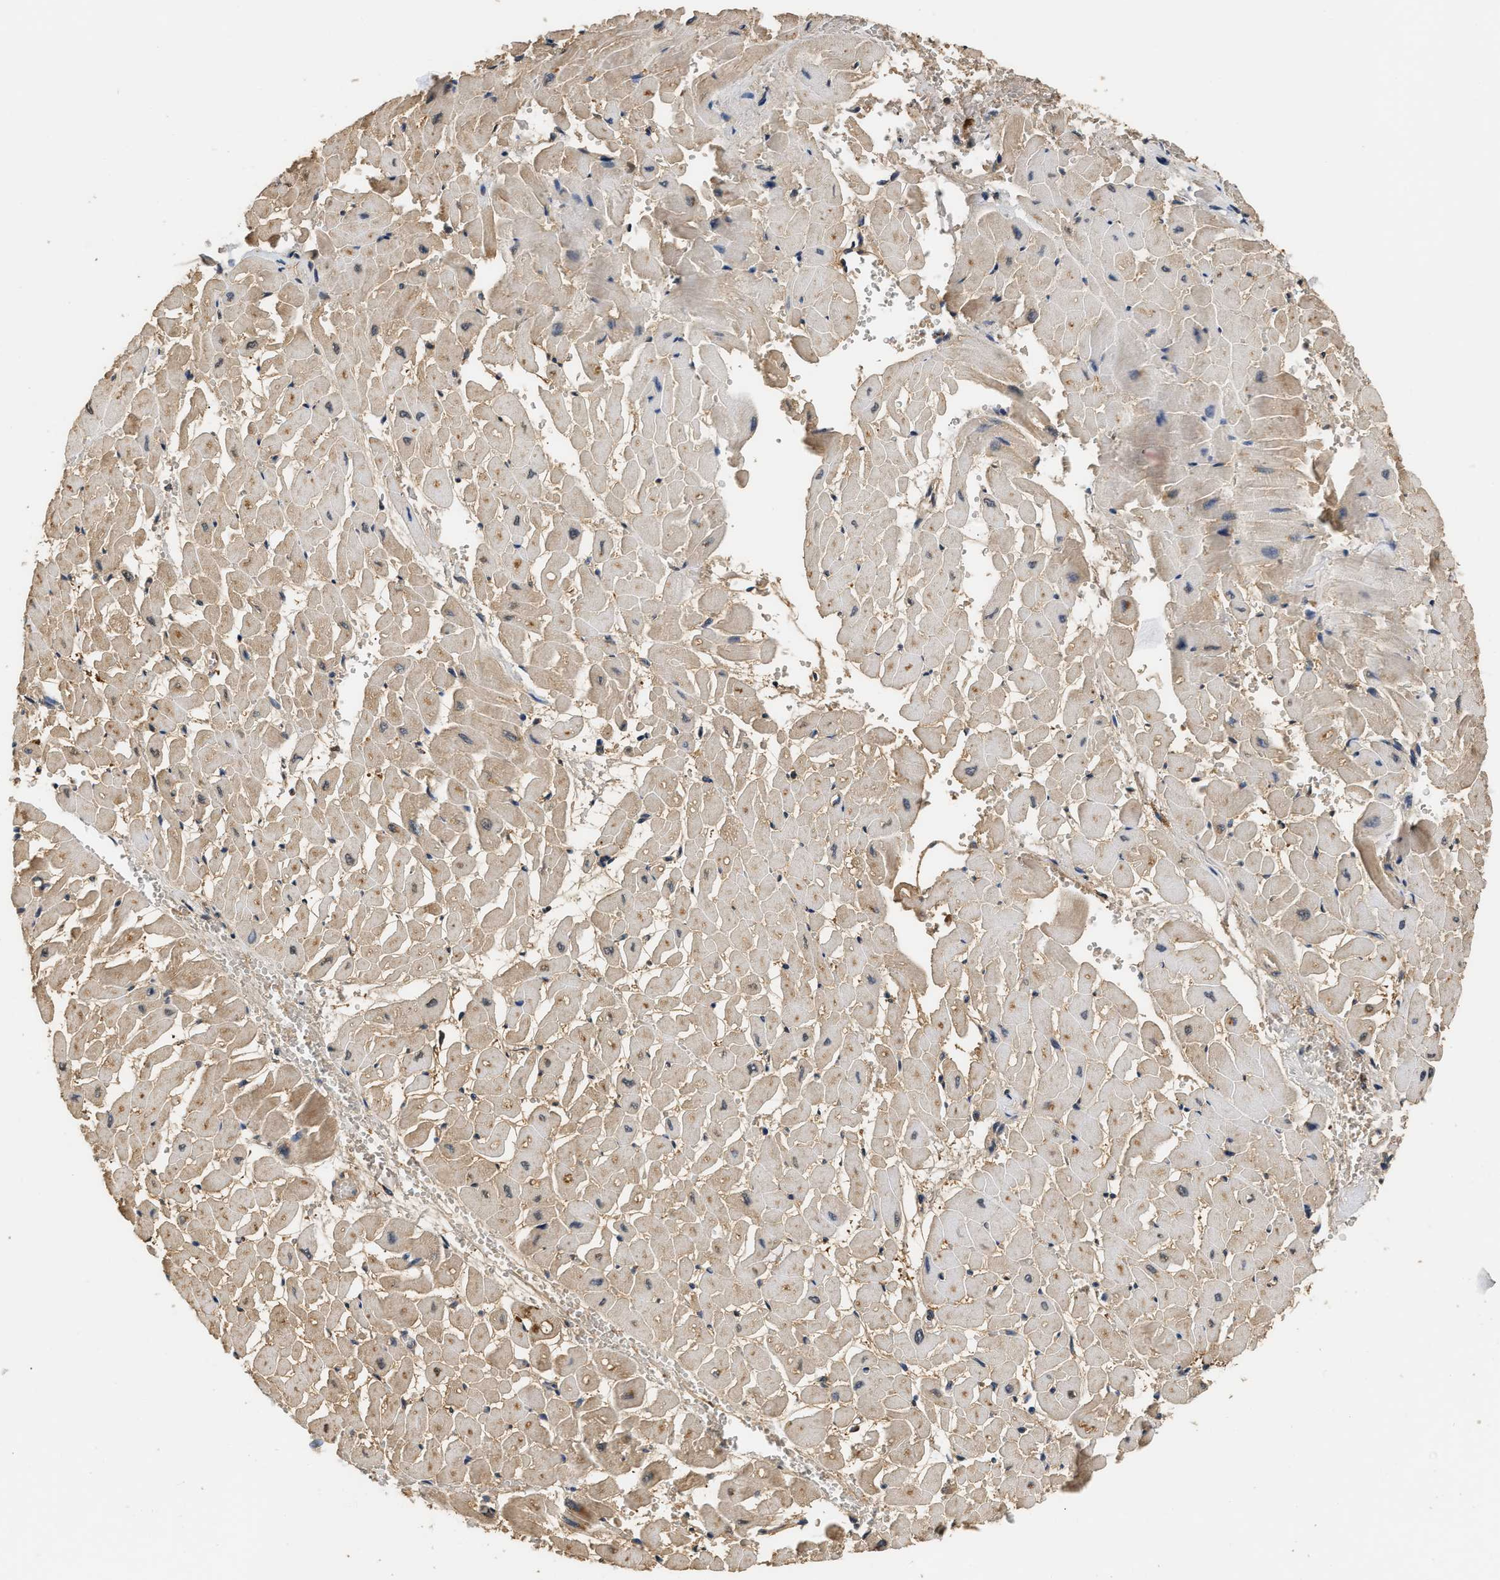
{"staining": {"intensity": "weak", "quantity": ">75%", "location": "cytoplasmic/membranous"}, "tissue": "heart muscle", "cell_type": "Cardiomyocytes", "image_type": "normal", "snomed": [{"axis": "morphology", "description": "Normal tissue, NOS"}, {"axis": "topography", "description": "Heart"}], "caption": "A high-resolution photomicrograph shows immunohistochemistry (IHC) staining of benign heart muscle, which reveals weak cytoplasmic/membranous positivity in approximately >75% of cardiomyocytes.", "gene": "GPI", "patient": {"sex": "male", "age": 45}}